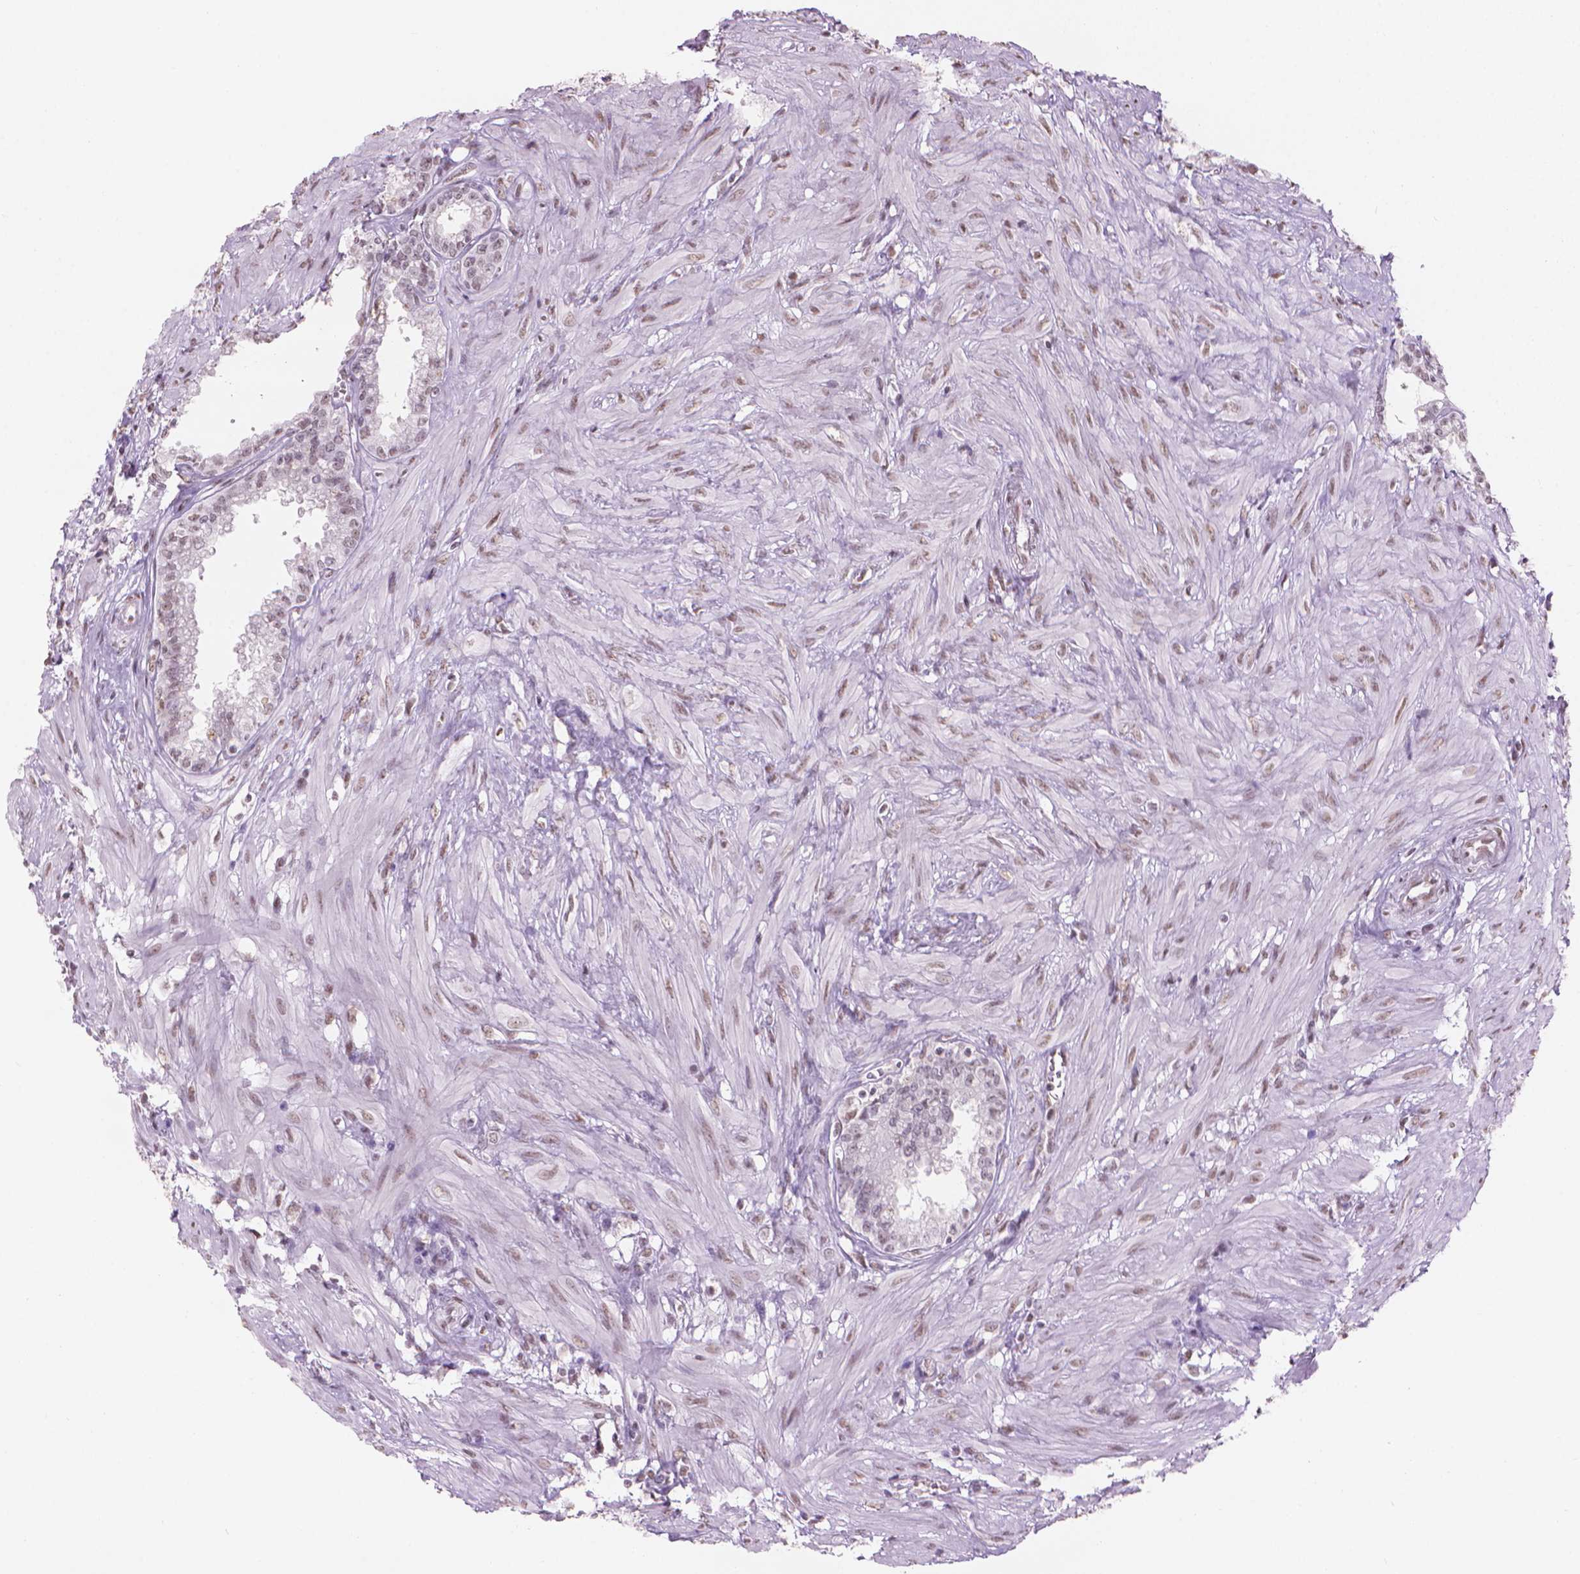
{"staining": {"intensity": "weak", "quantity": "25%-75%", "location": "nuclear"}, "tissue": "seminal vesicle", "cell_type": "Glandular cells", "image_type": "normal", "snomed": [{"axis": "morphology", "description": "Normal tissue, NOS"}, {"axis": "morphology", "description": "Urothelial carcinoma, NOS"}, {"axis": "topography", "description": "Urinary bladder"}, {"axis": "topography", "description": "Seminal veicle"}], "caption": "Protein staining of benign seminal vesicle reveals weak nuclear expression in approximately 25%-75% of glandular cells.", "gene": "PIAS2", "patient": {"sex": "male", "age": 76}}